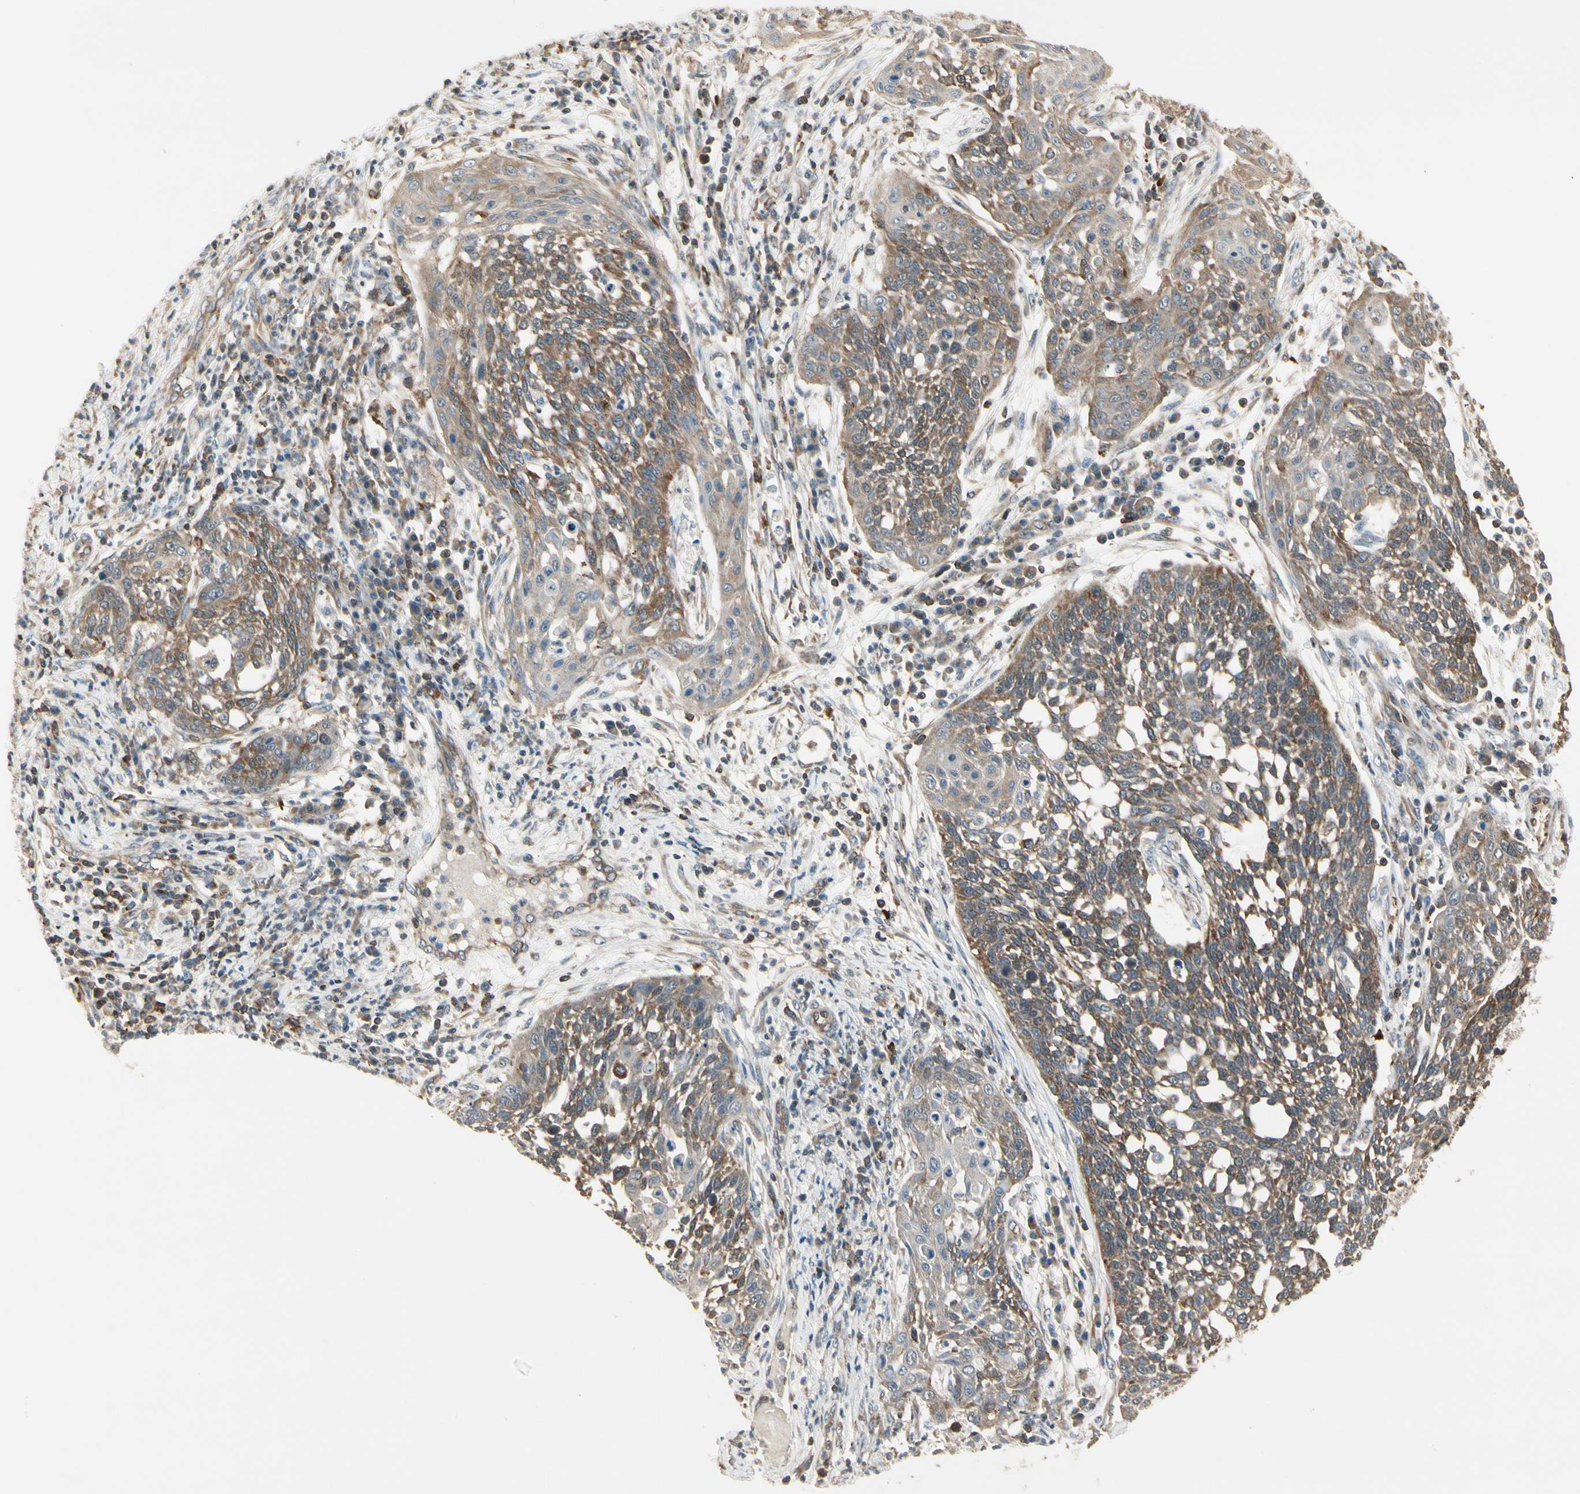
{"staining": {"intensity": "moderate", "quantity": ">75%", "location": "cytoplasmic/membranous"}, "tissue": "cervical cancer", "cell_type": "Tumor cells", "image_type": "cancer", "snomed": [{"axis": "morphology", "description": "Squamous cell carcinoma, NOS"}, {"axis": "topography", "description": "Cervix"}], "caption": "A high-resolution histopathology image shows IHC staining of cervical cancer, which demonstrates moderate cytoplasmic/membranous staining in about >75% of tumor cells.", "gene": "OXSR1", "patient": {"sex": "female", "age": 34}}